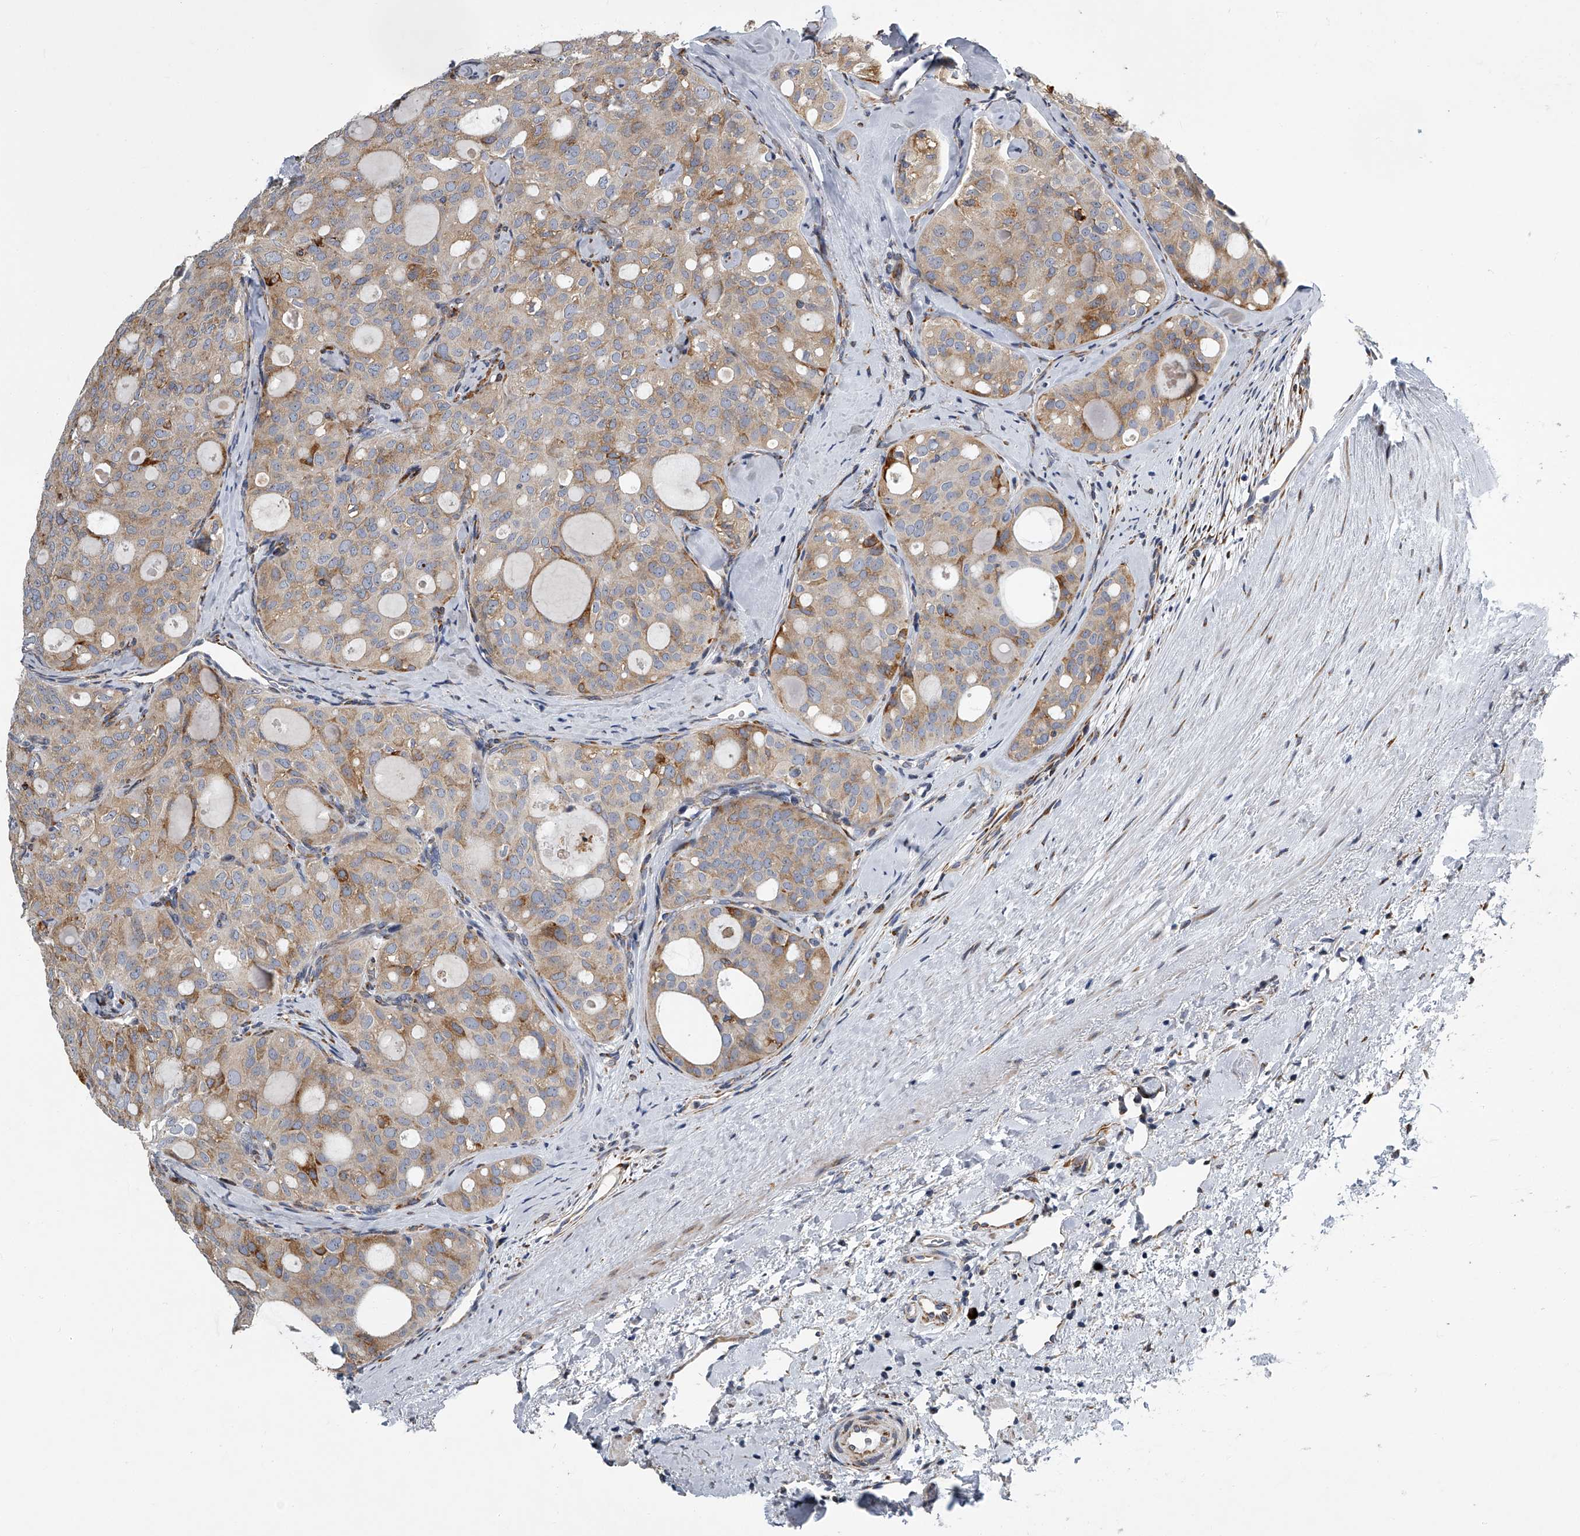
{"staining": {"intensity": "moderate", "quantity": "<25%", "location": "cytoplasmic/membranous"}, "tissue": "thyroid cancer", "cell_type": "Tumor cells", "image_type": "cancer", "snomed": [{"axis": "morphology", "description": "Follicular adenoma carcinoma, NOS"}, {"axis": "topography", "description": "Thyroid gland"}], "caption": "Human thyroid cancer (follicular adenoma carcinoma) stained with a brown dye demonstrates moderate cytoplasmic/membranous positive positivity in about <25% of tumor cells.", "gene": "TMEM63C", "patient": {"sex": "male", "age": 75}}